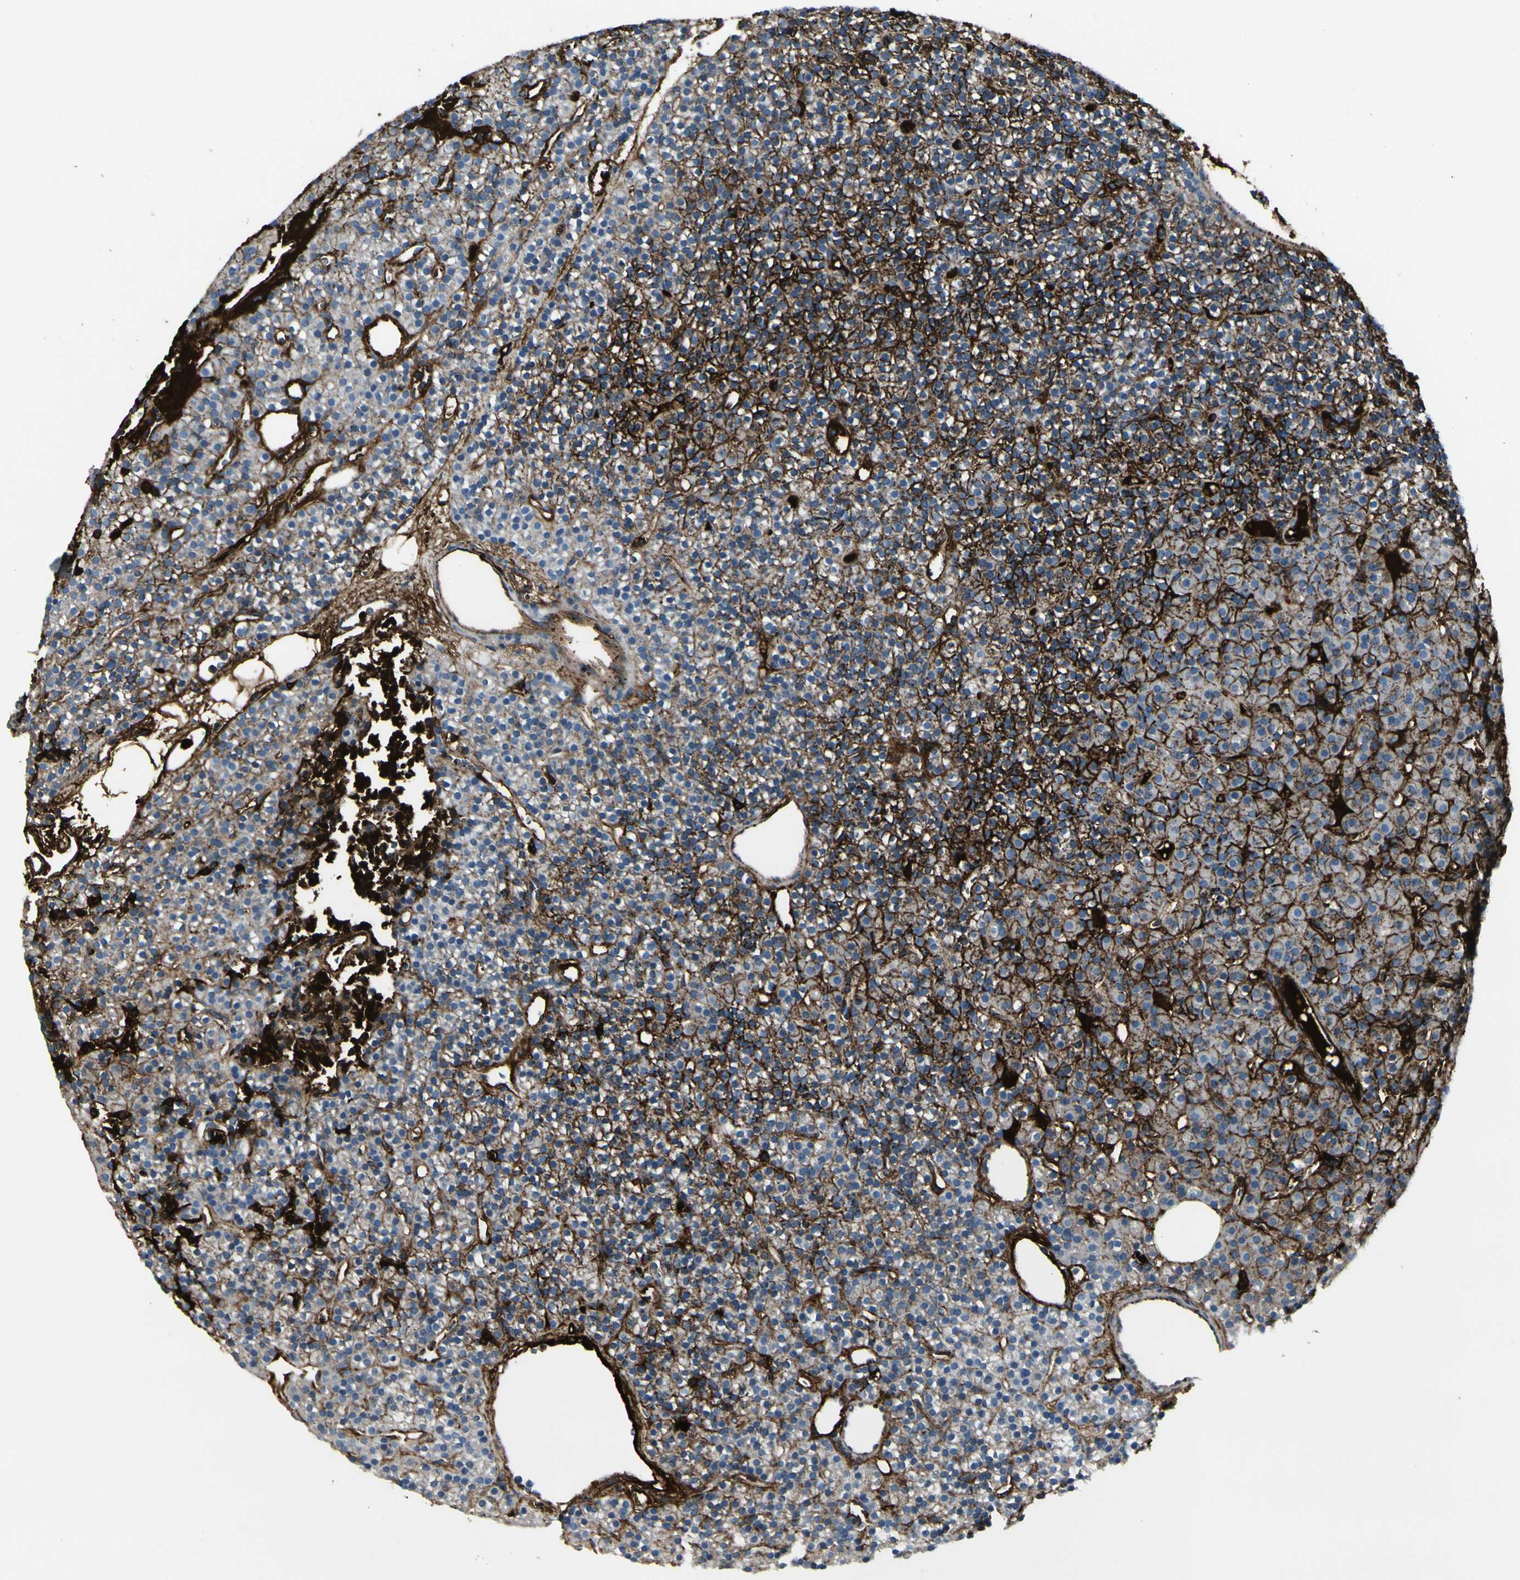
{"staining": {"intensity": "strong", "quantity": "25%-75%", "location": "cytoplasmic/membranous"}, "tissue": "parathyroid gland", "cell_type": "Glandular cells", "image_type": "normal", "snomed": [{"axis": "morphology", "description": "Normal tissue, NOS"}, {"axis": "morphology", "description": "Hyperplasia, NOS"}, {"axis": "topography", "description": "Parathyroid gland"}], "caption": "The histopathology image exhibits a brown stain indicating the presence of a protein in the cytoplasmic/membranous of glandular cells in parathyroid gland. (brown staining indicates protein expression, while blue staining denotes nuclei).", "gene": "IGHG1", "patient": {"sex": "male", "age": 44}}